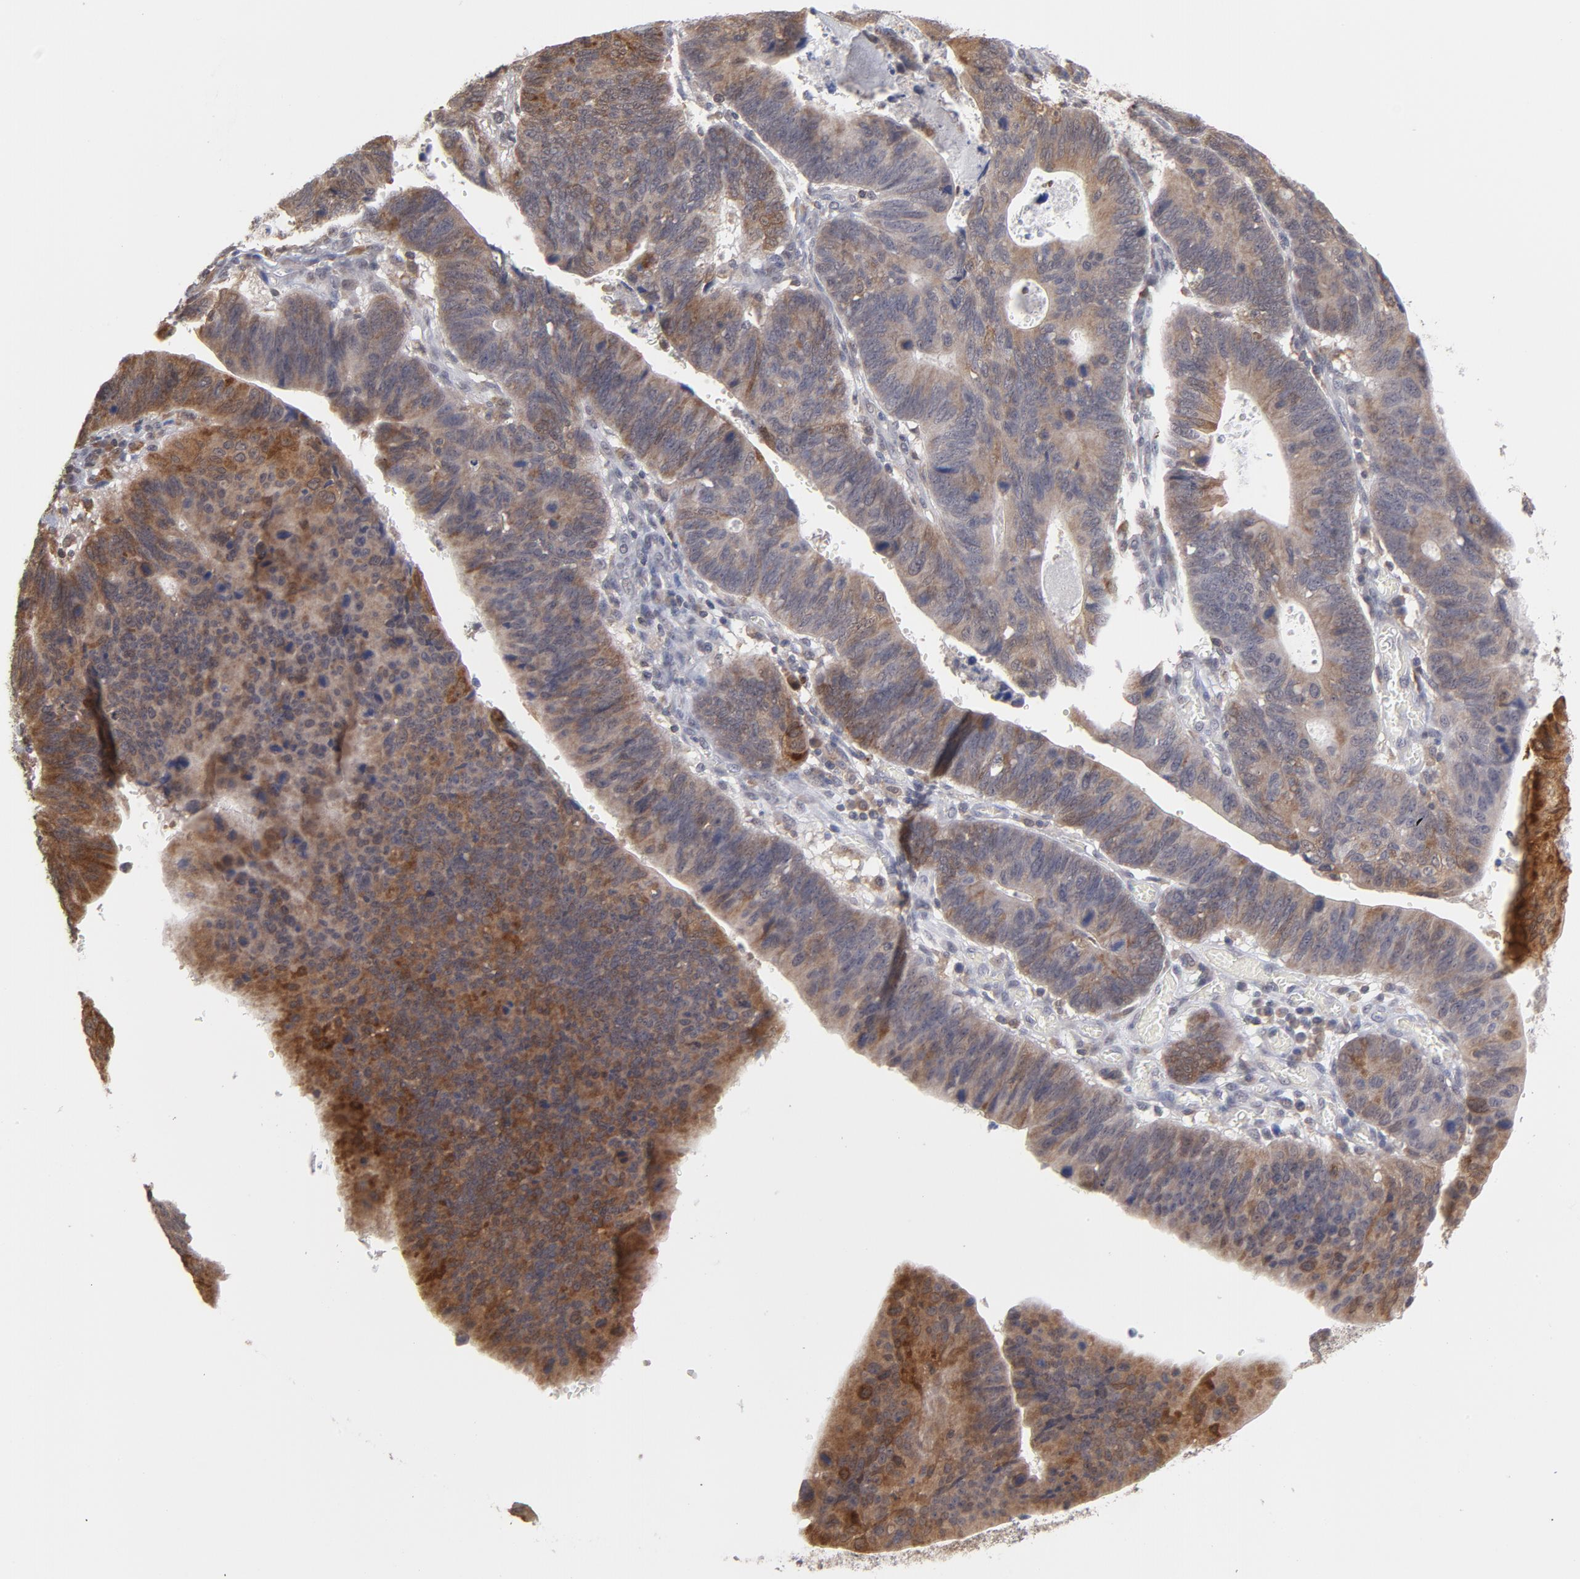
{"staining": {"intensity": "moderate", "quantity": ">75%", "location": "cytoplasmic/membranous"}, "tissue": "stomach cancer", "cell_type": "Tumor cells", "image_type": "cancer", "snomed": [{"axis": "morphology", "description": "Adenocarcinoma, NOS"}, {"axis": "topography", "description": "Stomach"}], "caption": "A photomicrograph showing moderate cytoplasmic/membranous expression in approximately >75% of tumor cells in adenocarcinoma (stomach), as visualized by brown immunohistochemical staining.", "gene": "OAS1", "patient": {"sex": "male", "age": 59}}